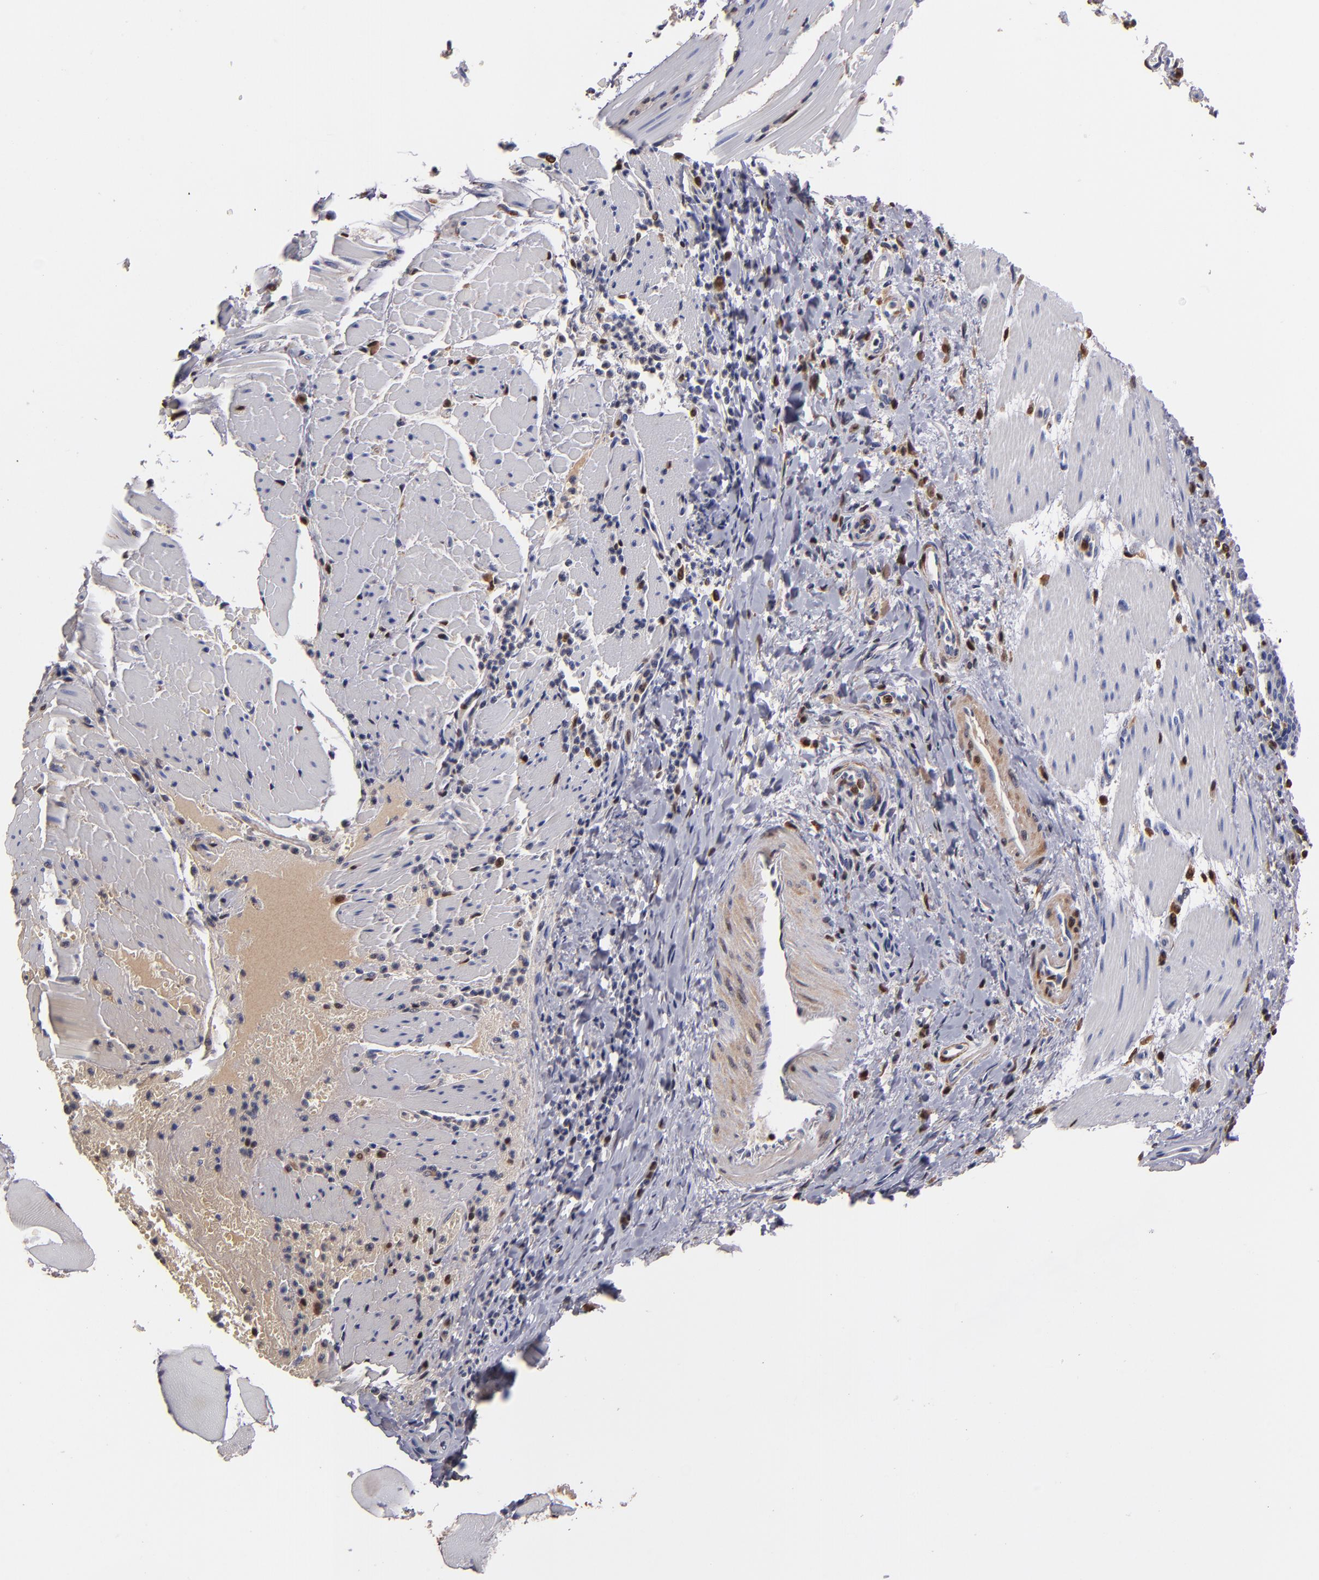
{"staining": {"intensity": "negative", "quantity": "none", "location": "none"}, "tissue": "esophagus", "cell_type": "Squamous epithelial cells", "image_type": "normal", "snomed": [{"axis": "morphology", "description": "Normal tissue, NOS"}, {"axis": "topography", "description": "Esophagus"}], "caption": "This image is of normal esophagus stained with IHC to label a protein in brown with the nuclei are counter-stained blue. There is no expression in squamous epithelial cells.", "gene": "S100A4", "patient": {"sex": "female", "age": 61}}